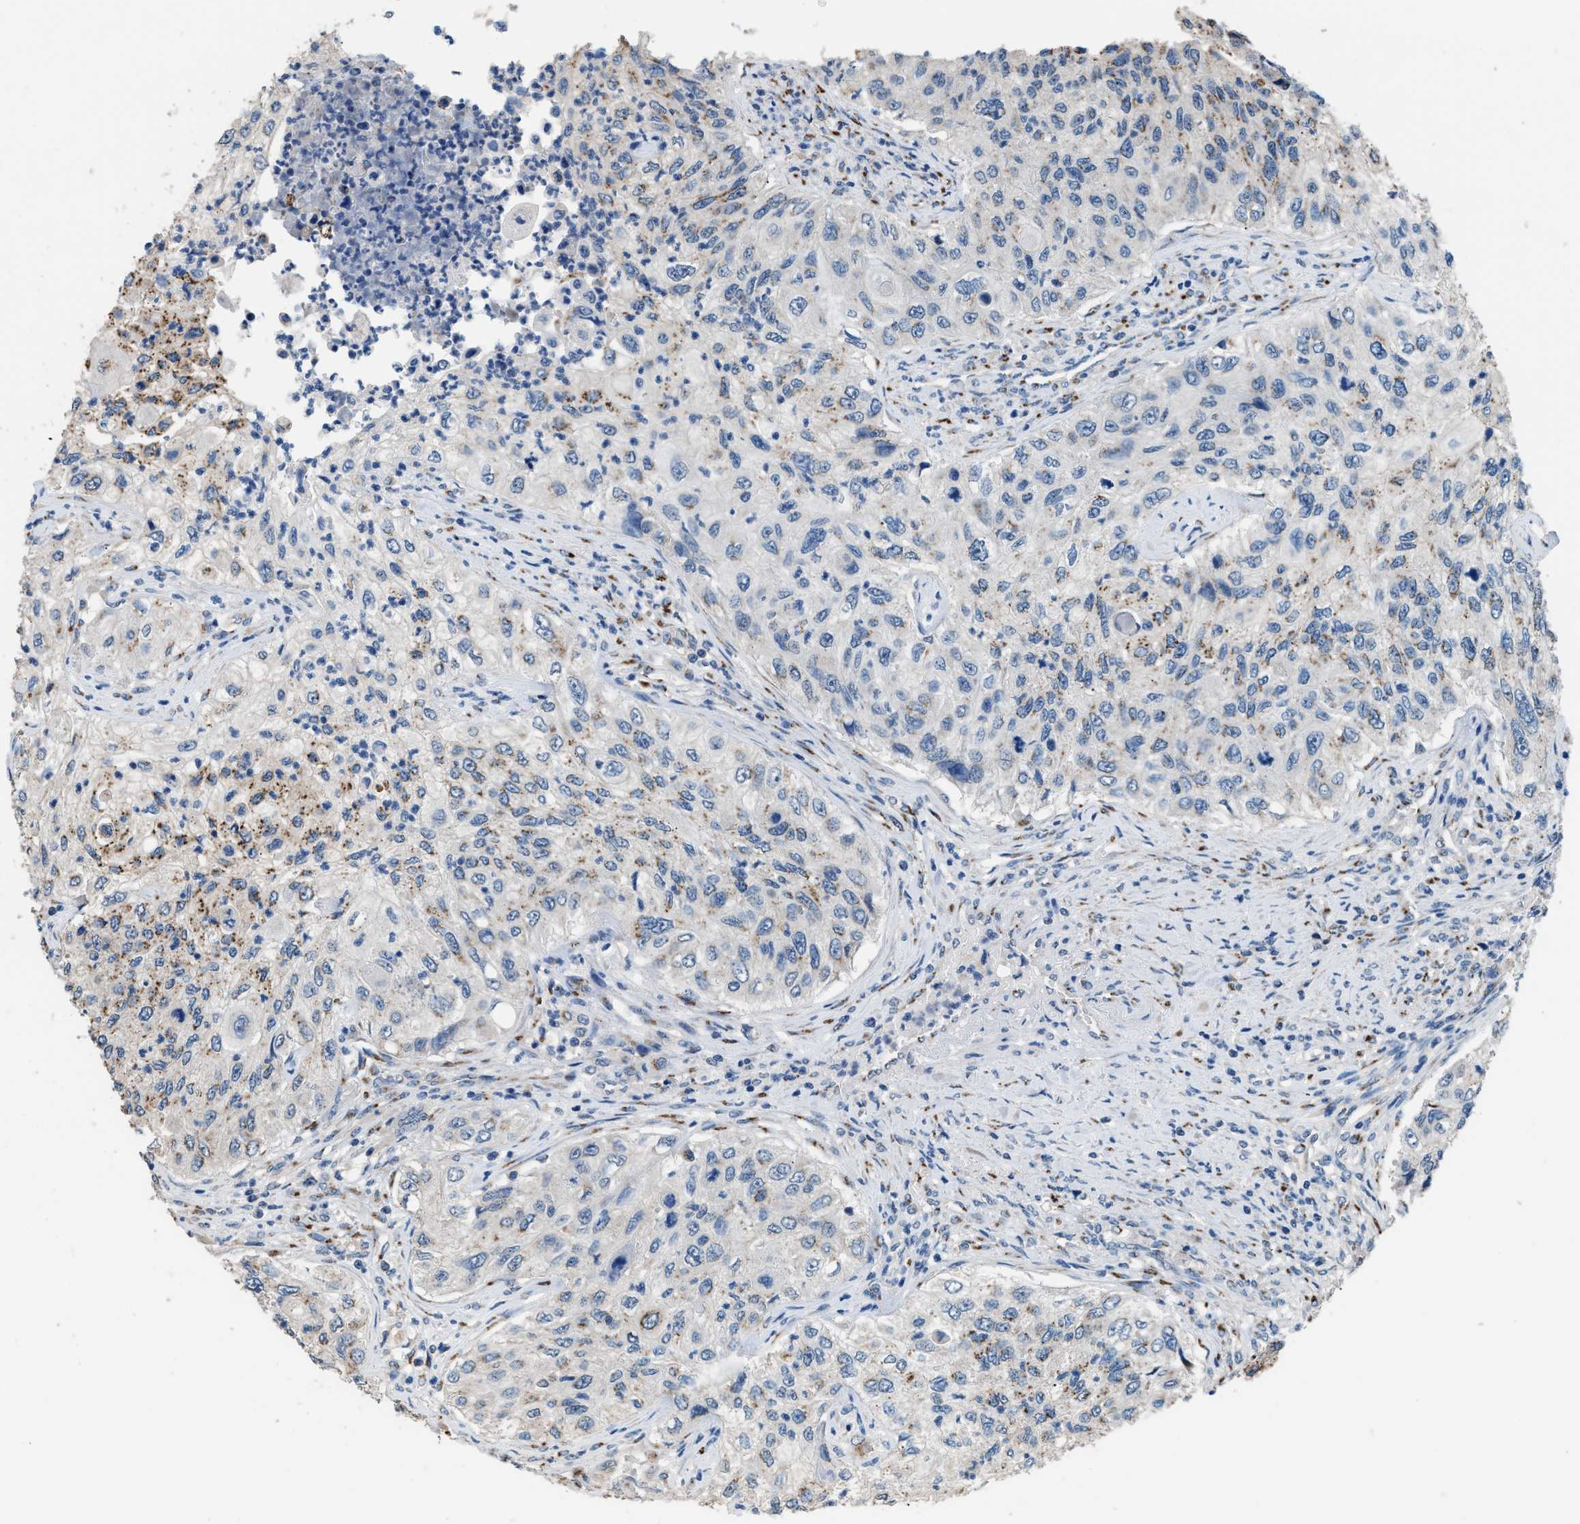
{"staining": {"intensity": "weak", "quantity": "25%-75%", "location": "cytoplasmic/membranous"}, "tissue": "urothelial cancer", "cell_type": "Tumor cells", "image_type": "cancer", "snomed": [{"axis": "morphology", "description": "Urothelial carcinoma, High grade"}, {"axis": "topography", "description": "Urinary bladder"}], "caption": "There is low levels of weak cytoplasmic/membranous expression in tumor cells of high-grade urothelial carcinoma, as demonstrated by immunohistochemical staining (brown color).", "gene": "GOLM1", "patient": {"sex": "female", "age": 60}}